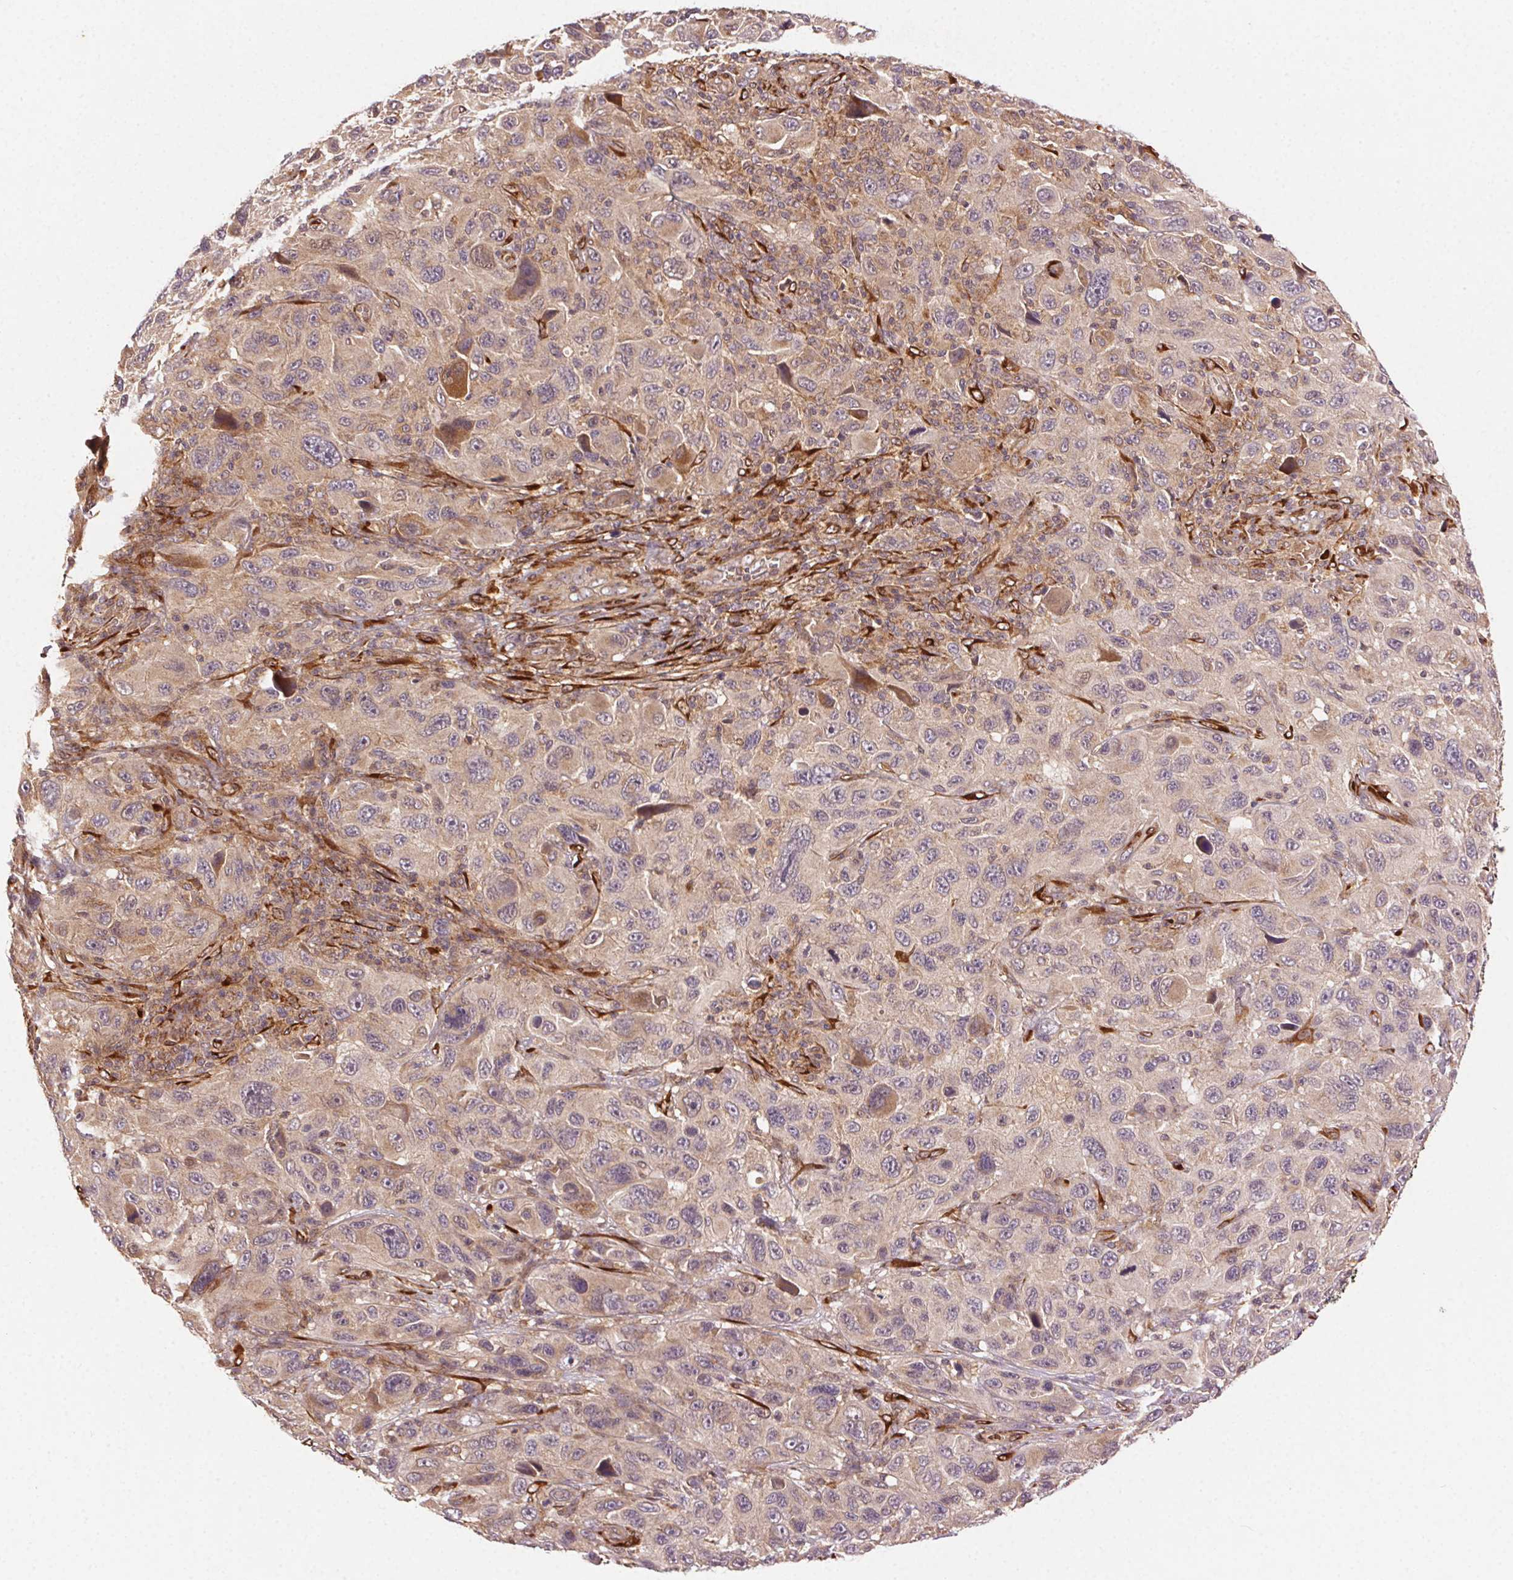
{"staining": {"intensity": "weak", "quantity": ">75%", "location": "cytoplasmic/membranous"}, "tissue": "melanoma", "cell_type": "Tumor cells", "image_type": "cancer", "snomed": [{"axis": "morphology", "description": "Malignant melanoma, NOS"}, {"axis": "topography", "description": "Skin"}], "caption": "Tumor cells reveal weak cytoplasmic/membranous positivity in about >75% of cells in malignant melanoma.", "gene": "KLHL15", "patient": {"sex": "male", "age": 53}}